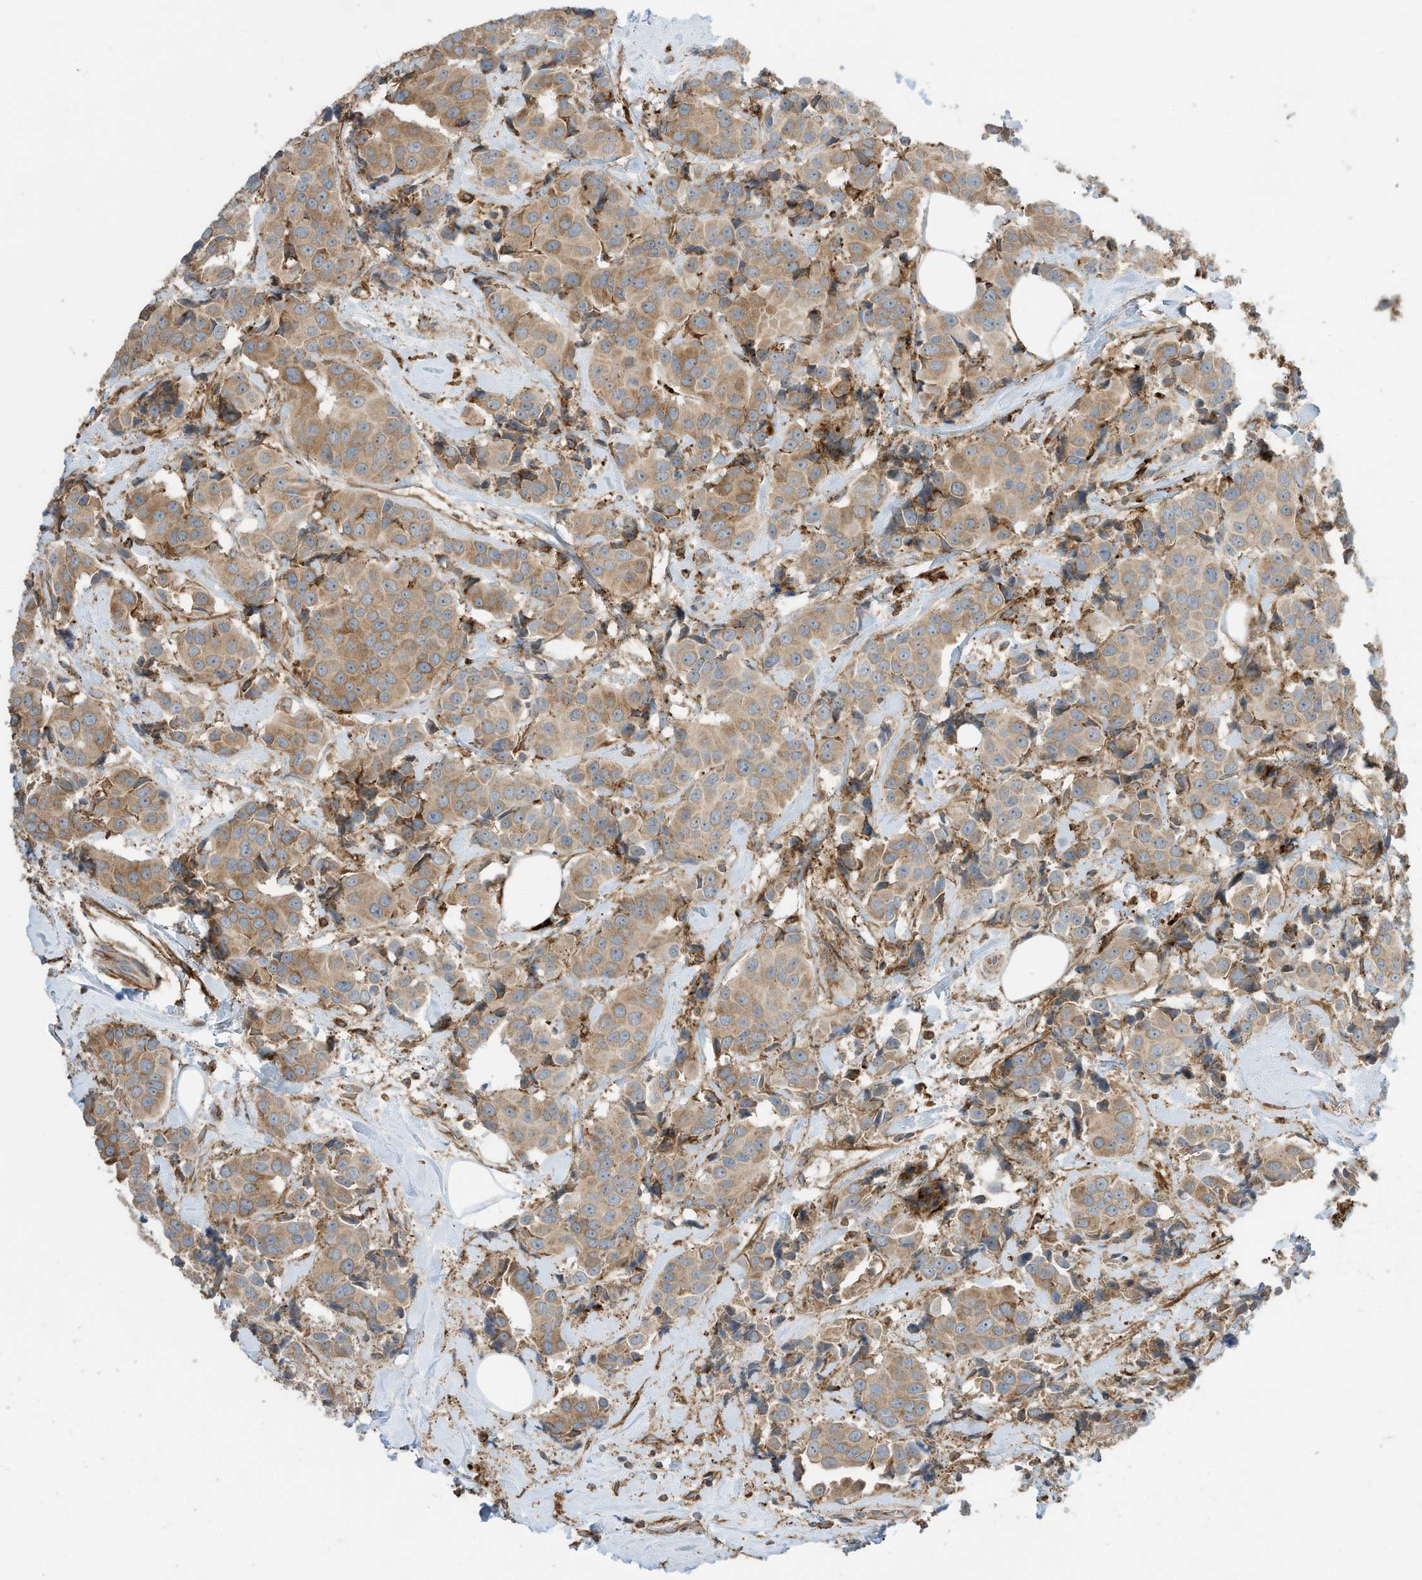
{"staining": {"intensity": "weak", "quantity": ">75%", "location": "cytoplasmic/membranous"}, "tissue": "breast cancer", "cell_type": "Tumor cells", "image_type": "cancer", "snomed": [{"axis": "morphology", "description": "Normal tissue, NOS"}, {"axis": "morphology", "description": "Duct carcinoma"}, {"axis": "topography", "description": "Breast"}], "caption": "The image exhibits a brown stain indicating the presence of a protein in the cytoplasmic/membranous of tumor cells in breast cancer (intraductal carcinoma).", "gene": "TRNAU1AP", "patient": {"sex": "female", "age": 39}}